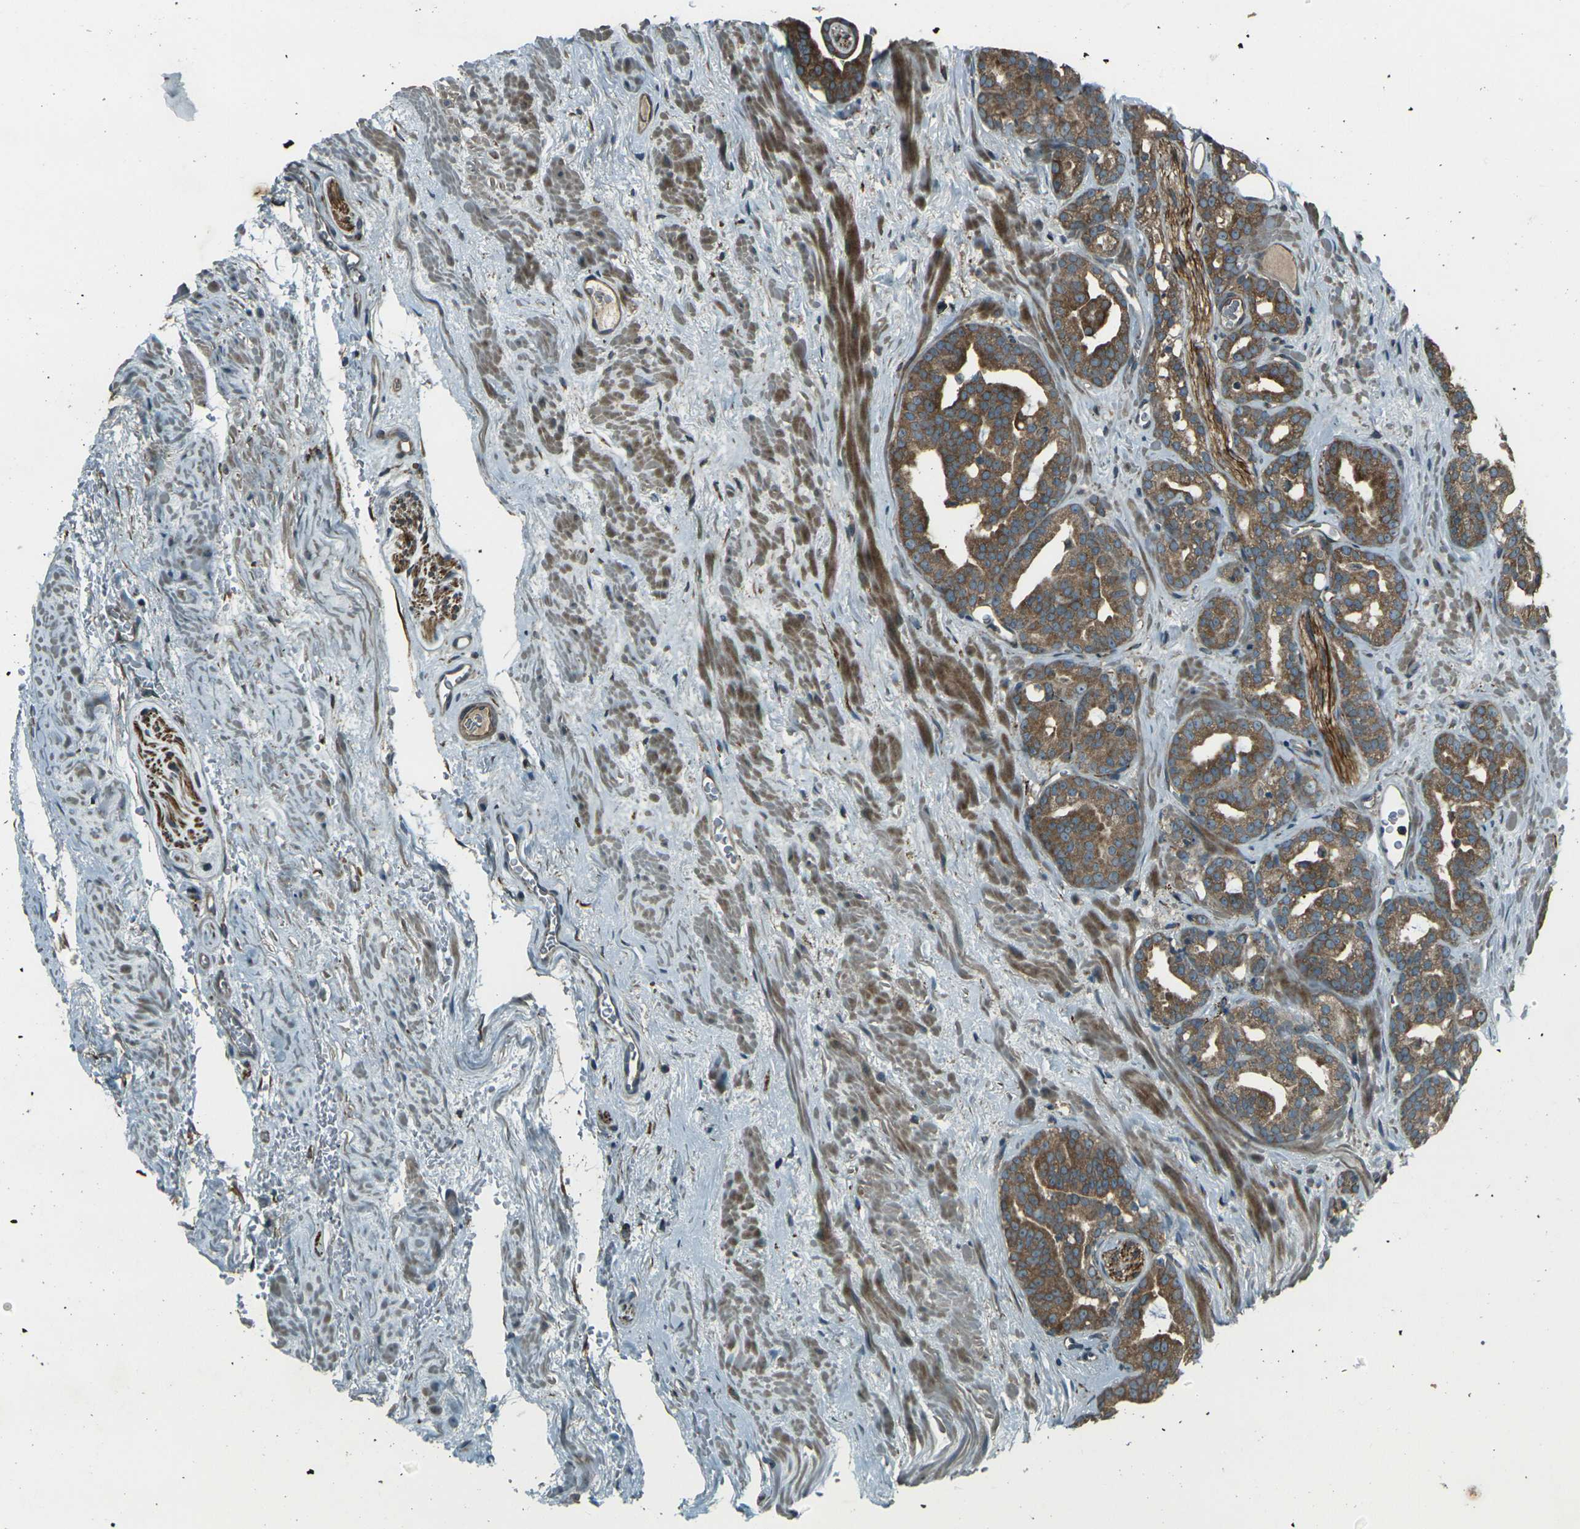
{"staining": {"intensity": "strong", "quantity": "25%-75%", "location": "cytoplasmic/membranous"}, "tissue": "prostate cancer", "cell_type": "Tumor cells", "image_type": "cancer", "snomed": [{"axis": "morphology", "description": "Adenocarcinoma, Low grade"}, {"axis": "topography", "description": "Prostate"}], "caption": "Protein staining of prostate adenocarcinoma (low-grade) tissue reveals strong cytoplasmic/membranous positivity in about 25%-75% of tumor cells.", "gene": "LSMEM1", "patient": {"sex": "male", "age": 63}}